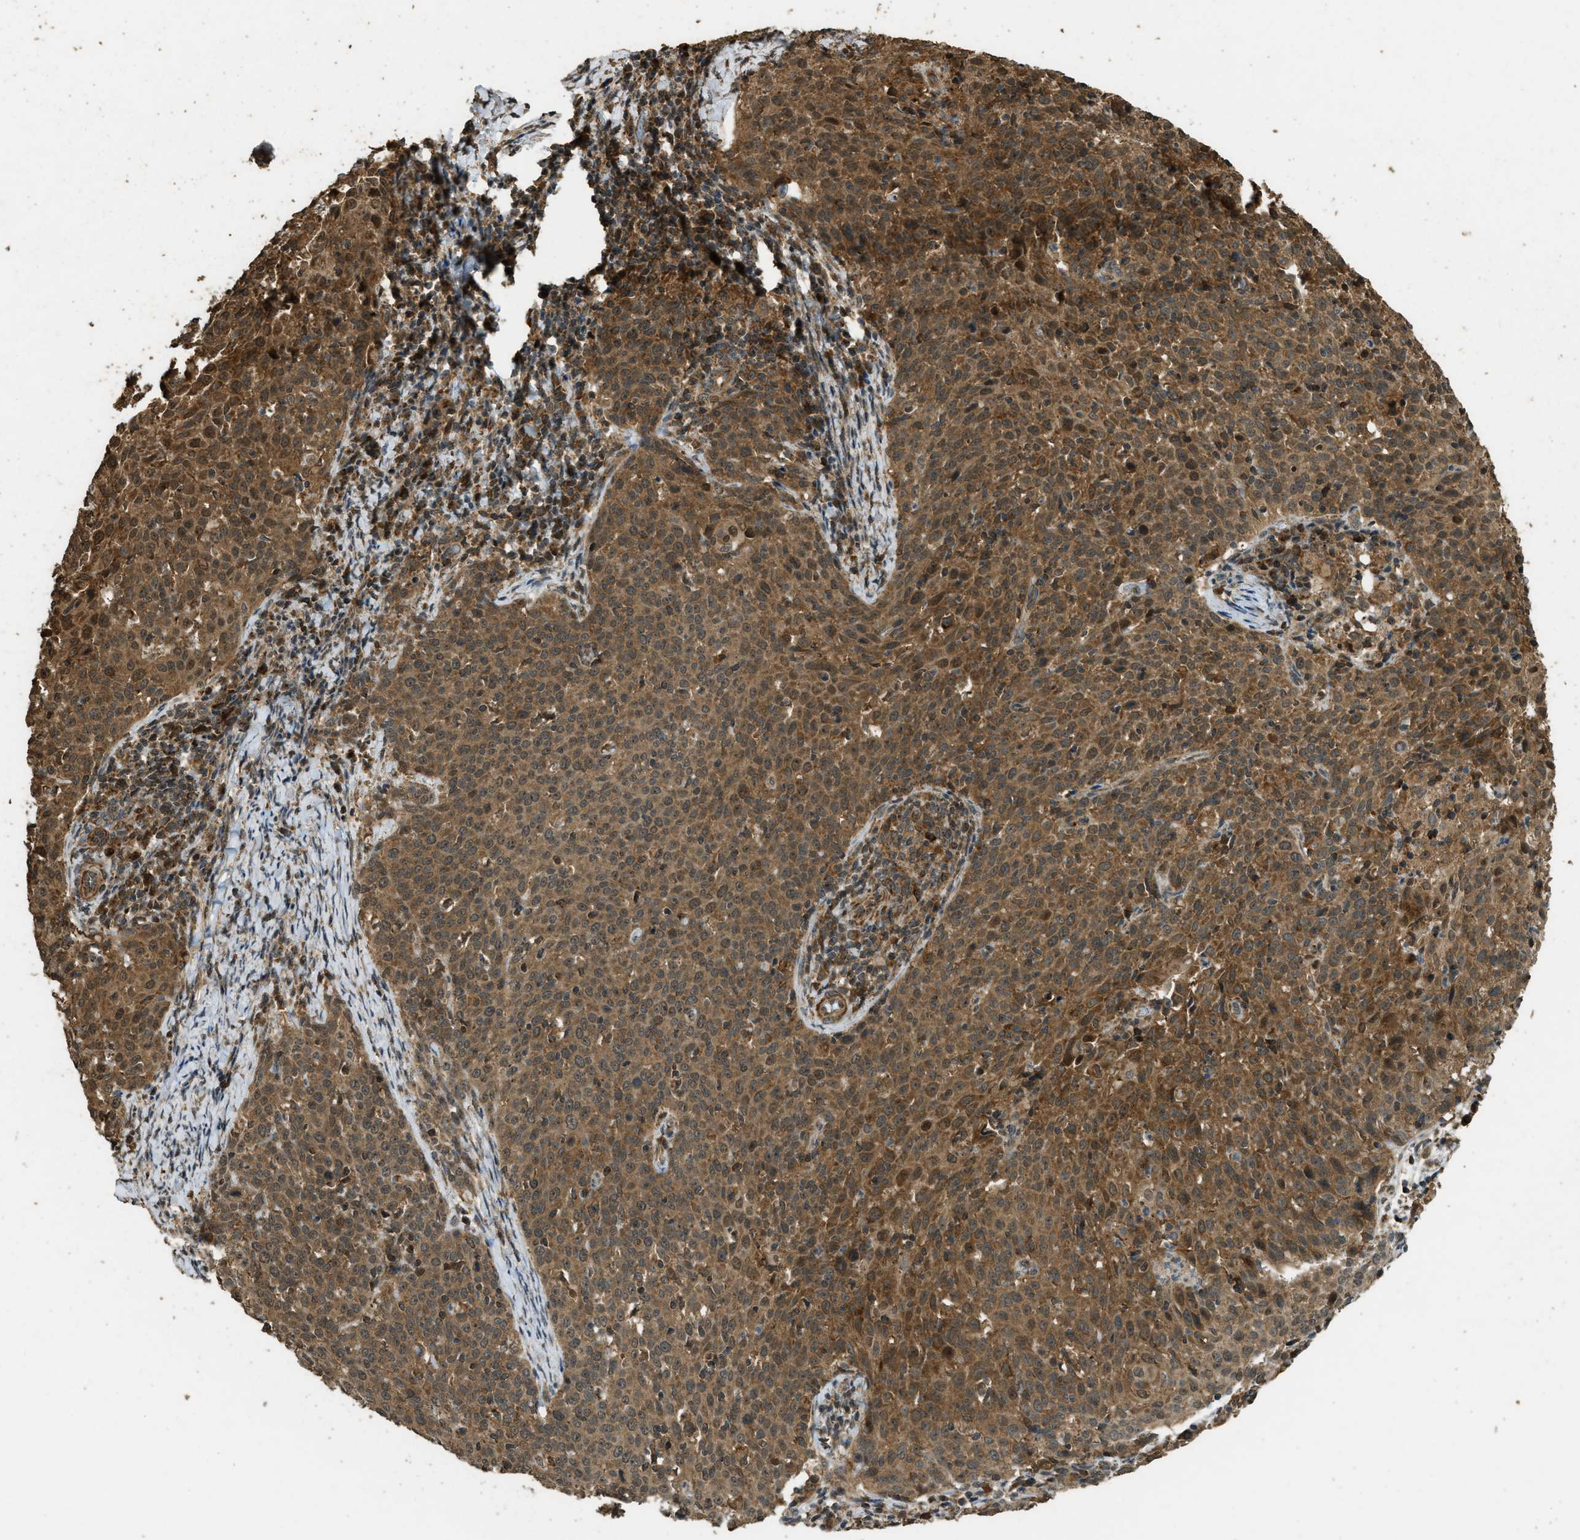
{"staining": {"intensity": "moderate", "quantity": ">75%", "location": "cytoplasmic/membranous,nuclear"}, "tissue": "cervical cancer", "cell_type": "Tumor cells", "image_type": "cancer", "snomed": [{"axis": "morphology", "description": "Squamous cell carcinoma, NOS"}, {"axis": "topography", "description": "Cervix"}], "caption": "A brown stain highlights moderate cytoplasmic/membranous and nuclear expression of a protein in human cervical squamous cell carcinoma tumor cells.", "gene": "CTPS1", "patient": {"sex": "female", "age": 38}}